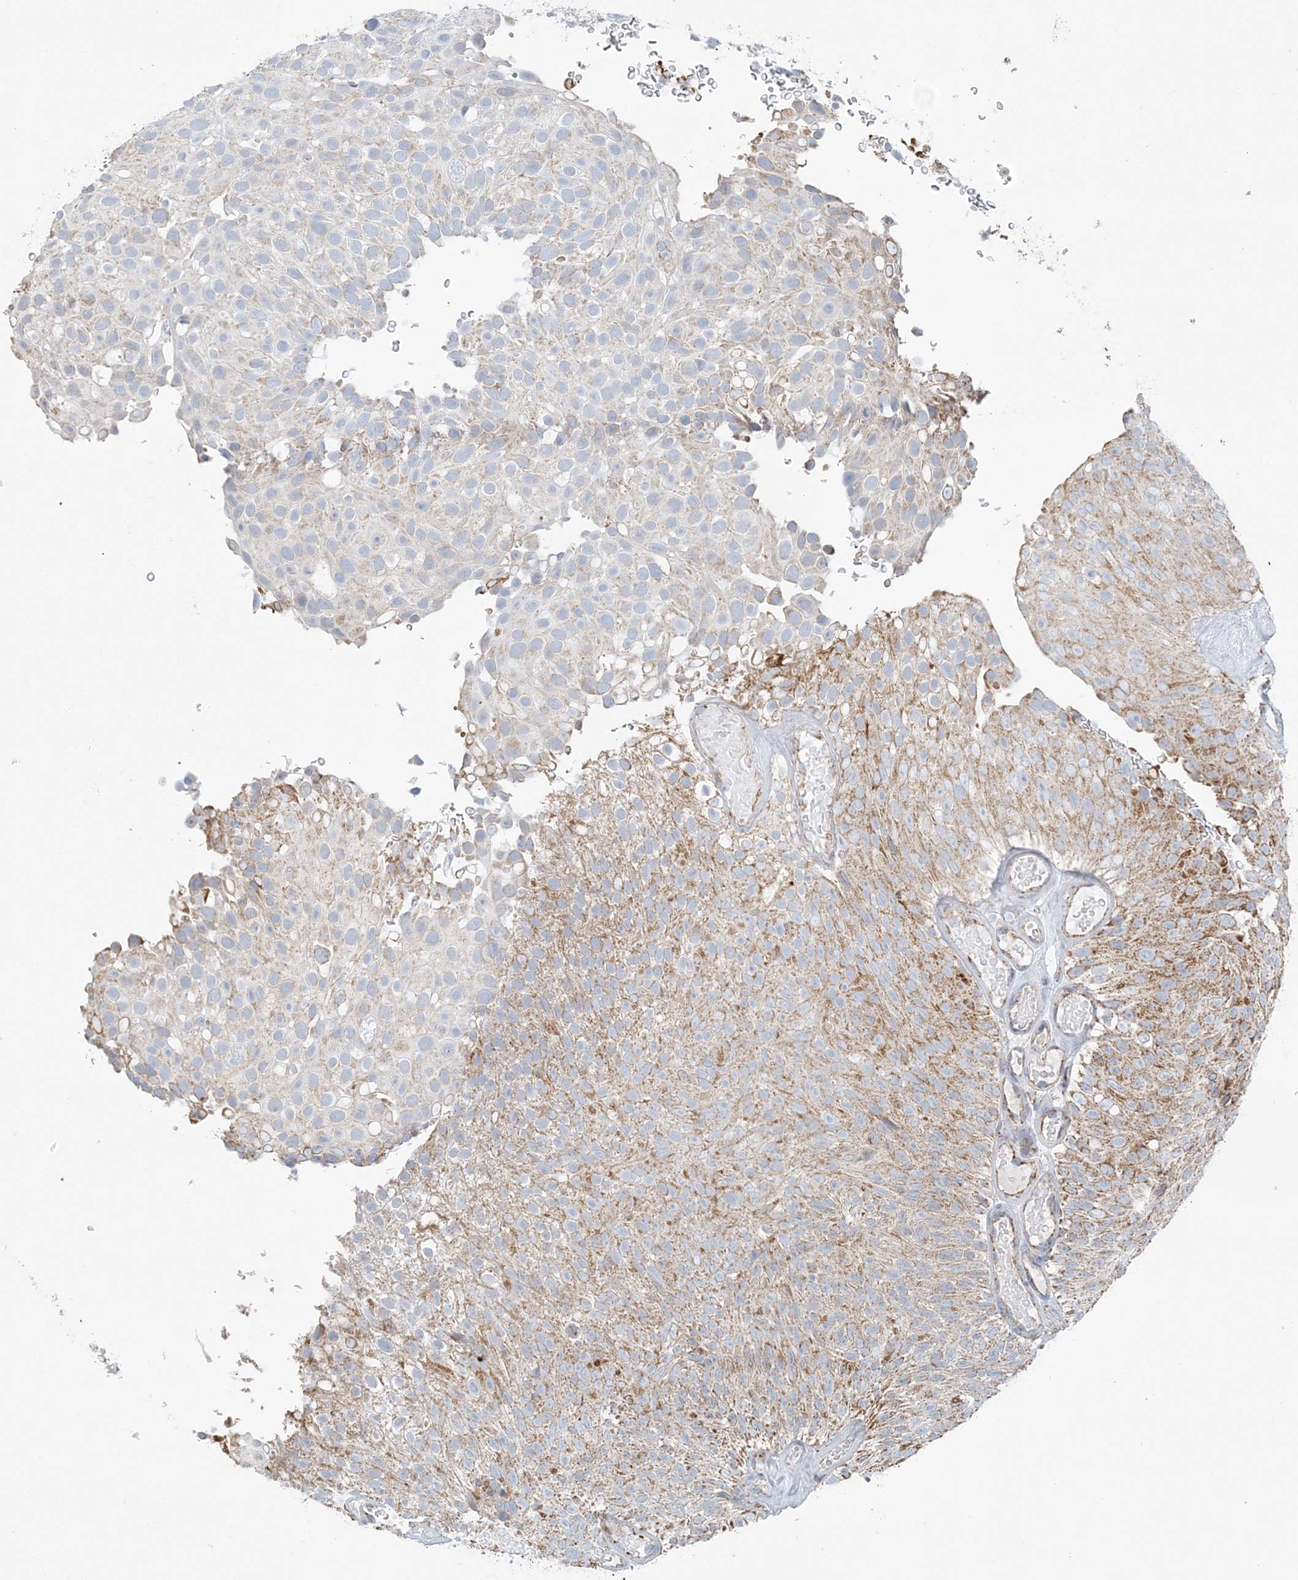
{"staining": {"intensity": "moderate", "quantity": "<25%", "location": "cytoplasmic/membranous"}, "tissue": "urothelial cancer", "cell_type": "Tumor cells", "image_type": "cancer", "snomed": [{"axis": "morphology", "description": "Urothelial carcinoma, Low grade"}, {"axis": "topography", "description": "Urinary bladder"}], "caption": "Immunohistochemistry of urothelial cancer exhibits low levels of moderate cytoplasmic/membranous positivity in approximately <25% of tumor cells.", "gene": "PCCB", "patient": {"sex": "male", "age": 78}}